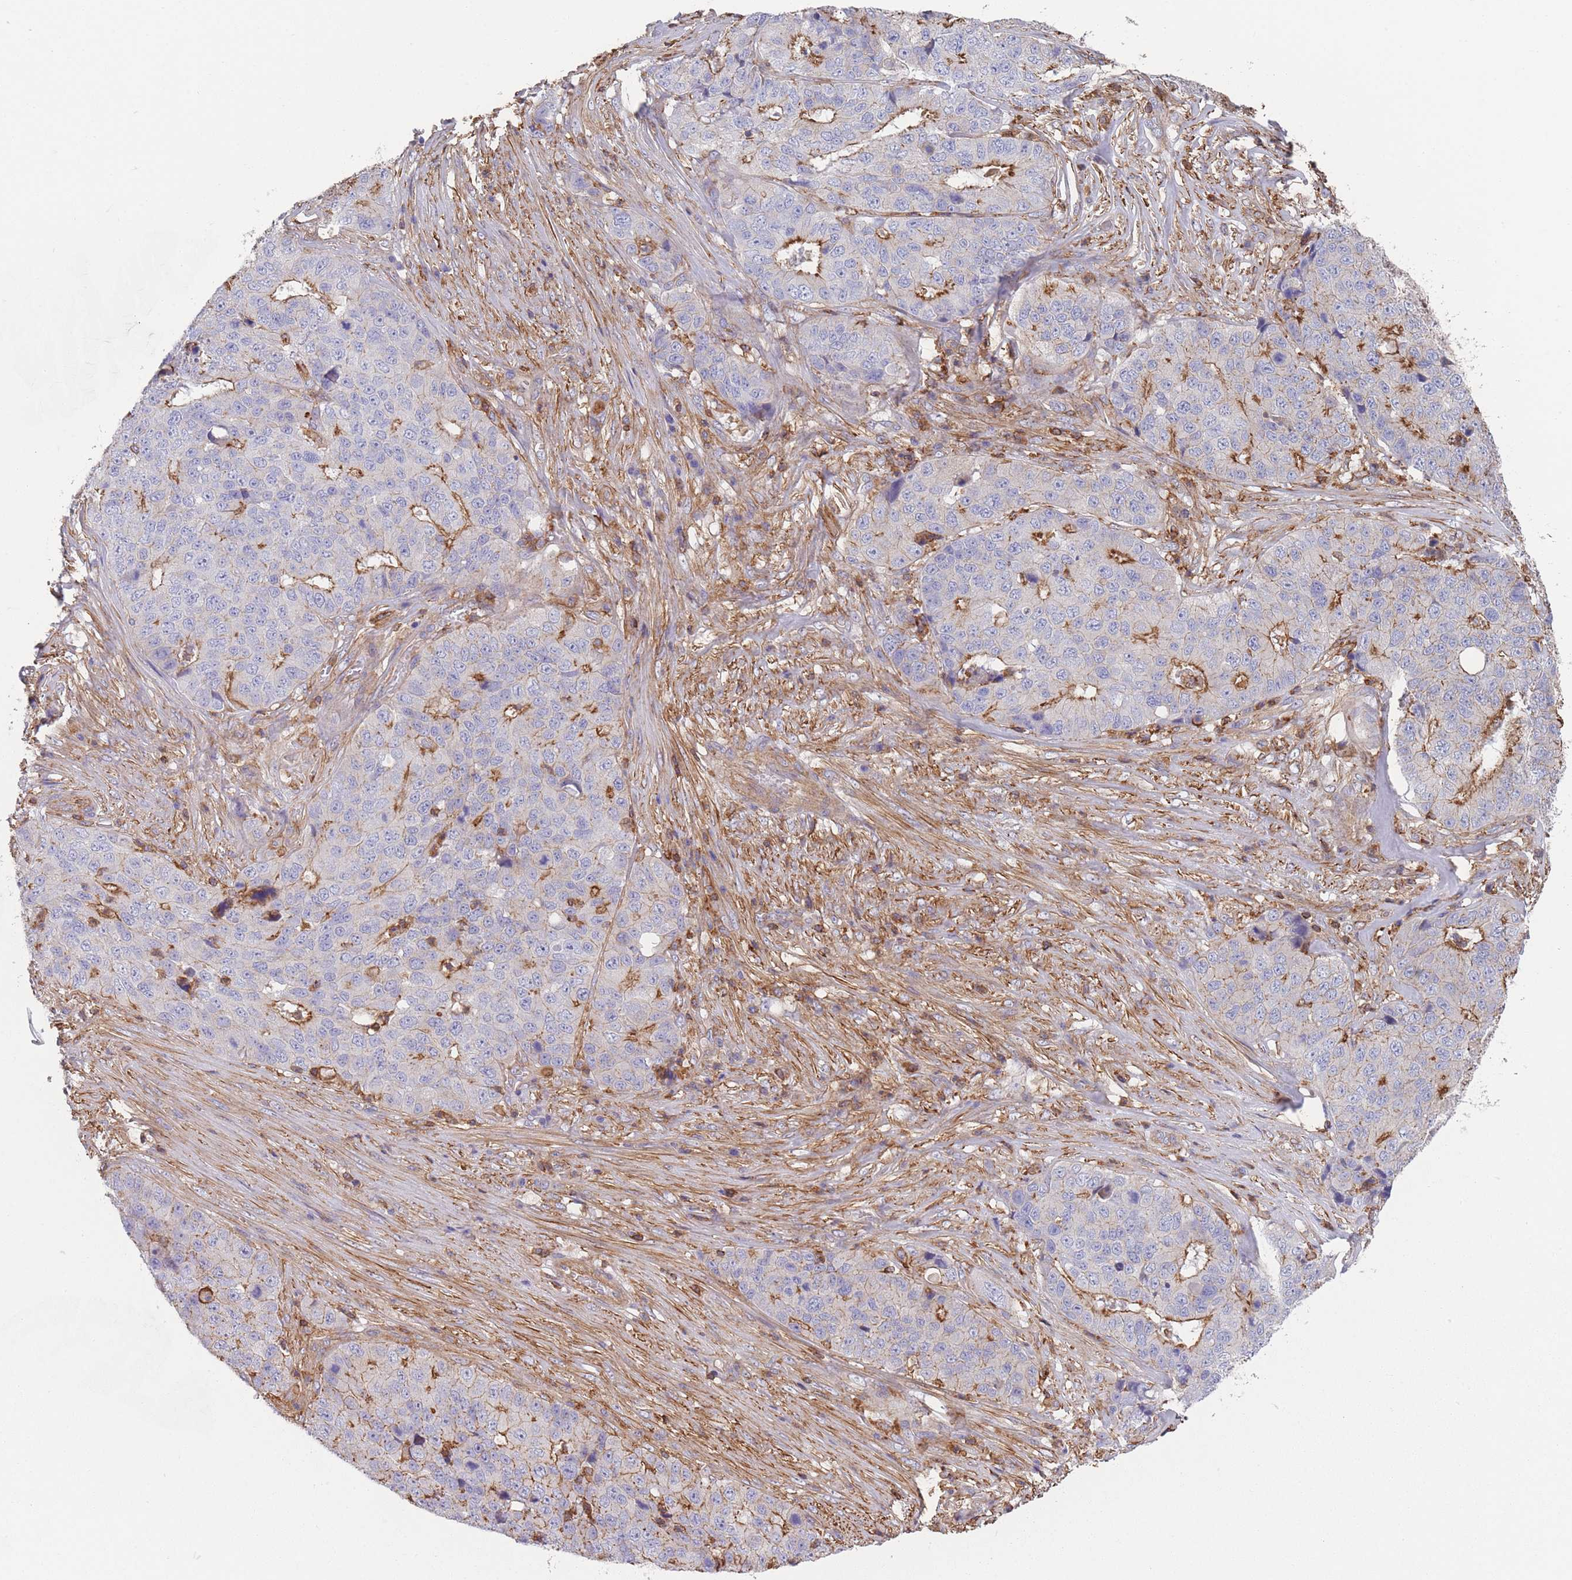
{"staining": {"intensity": "strong", "quantity": "<25%", "location": "cytoplasmic/membranous"}, "tissue": "stomach cancer", "cell_type": "Tumor cells", "image_type": "cancer", "snomed": [{"axis": "morphology", "description": "Adenocarcinoma, NOS"}, {"axis": "topography", "description": "Stomach"}], "caption": "This micrograph shows IHC staining of stomach adenocarcinoma, with medium strong cytoplasmic/membranous staining in approximately <25% of tumor cells.", "gene": "SCCPDH", "patient": {"sex": "male", "age": 71}}